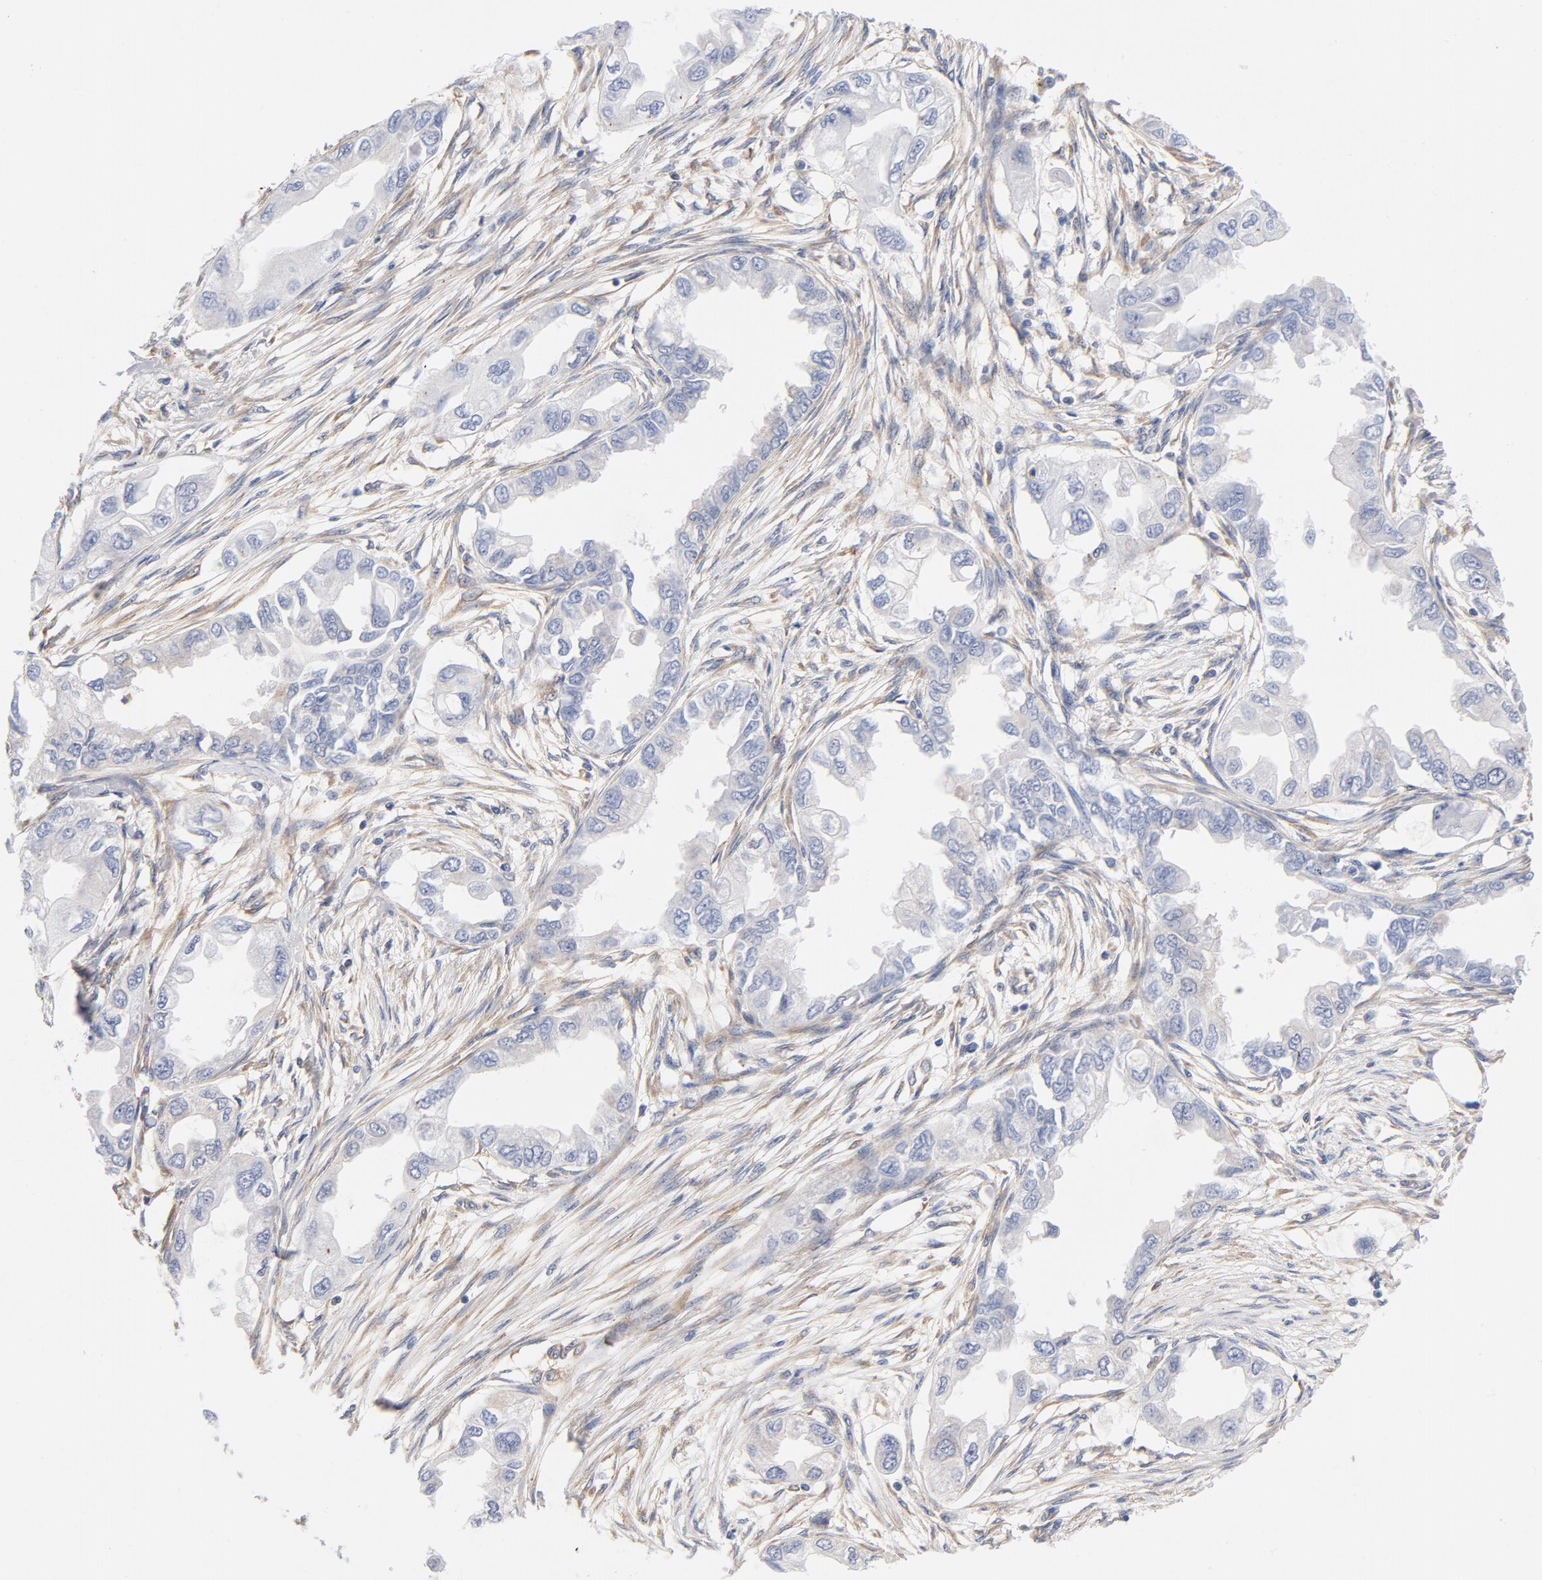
{"staining": {"intensity": "negative", "quantity": "none", "location": "none"}, "tissue": "endometrial cancer", "cell_type": "Tumor cells", "image_type": "cancer", "snomed": [{"axis": "morphology", "description": "Adenocarcinoma, NOS"}, {"axis": "topography", "description": "Endometrium"}], "caption": "An immunohistochemistry (IHC) image of adenocarcinoma (endometrial) is shown. There is no staining in tumor cells of adenocarcinoma (endometrial).", "gene": "ASMTL", "patient": {"sex": "female", "age": 67}}